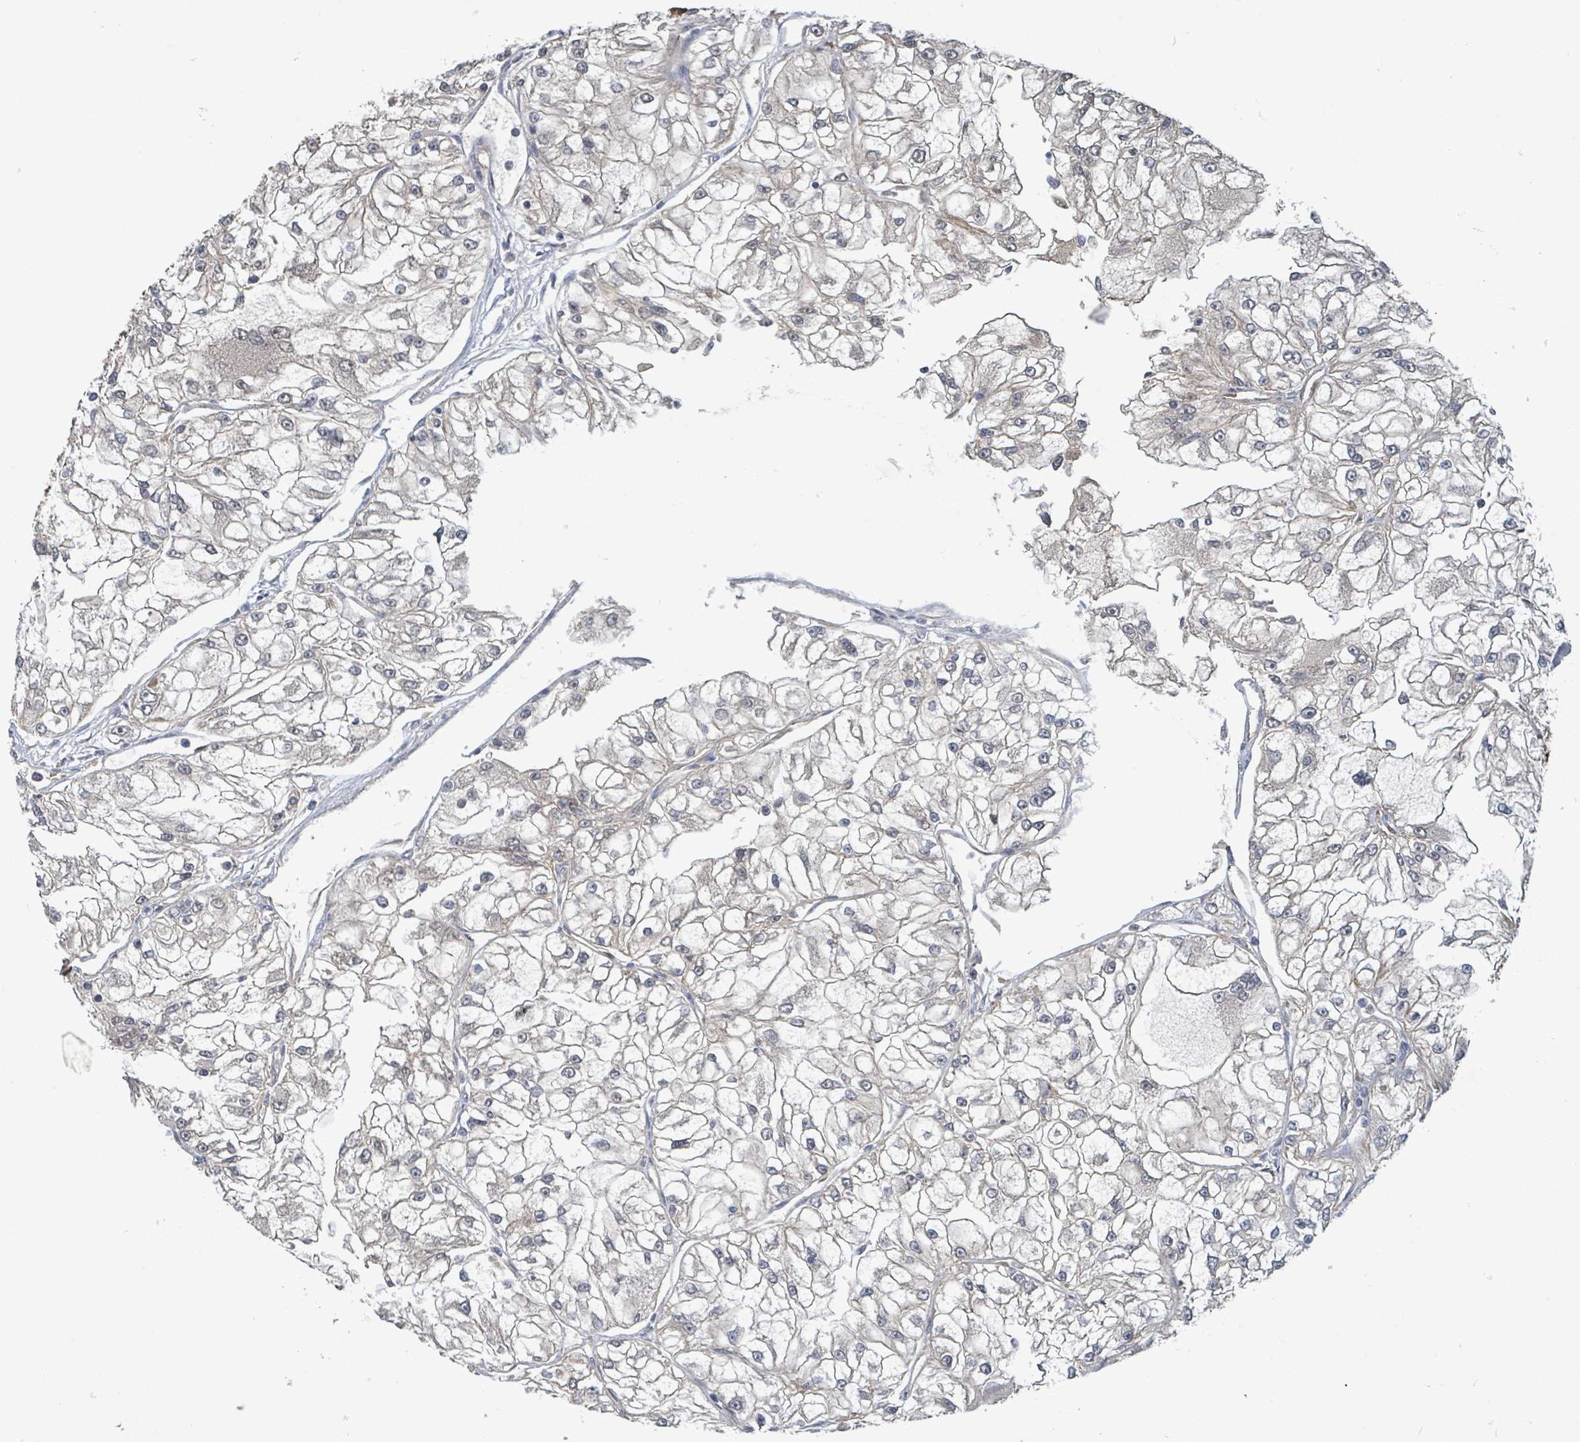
{"staining": {"intensity": "weak", "quantity": "<25%", "location": "cytoplasmic/membranous"}, "tissue": "renal cancer", "cell_type": "Tumor cells", "image_type": "cancer", "snomed": [{"axis": "morphology", "description": "Adenocarcinoma, NOS"}, {"axis": "topography", "description": "Kidney"}], "caption": "This micrograph is of renal cancer stained with immunohistochemistry (IHC) to label a protein in brown with the nuclei are counter-stained blue. There is no positivity in tumor cells. (DAB IHC, high magnification).", "gene": "CCDC121", "patient": {"sex": "female", "age": 72}}